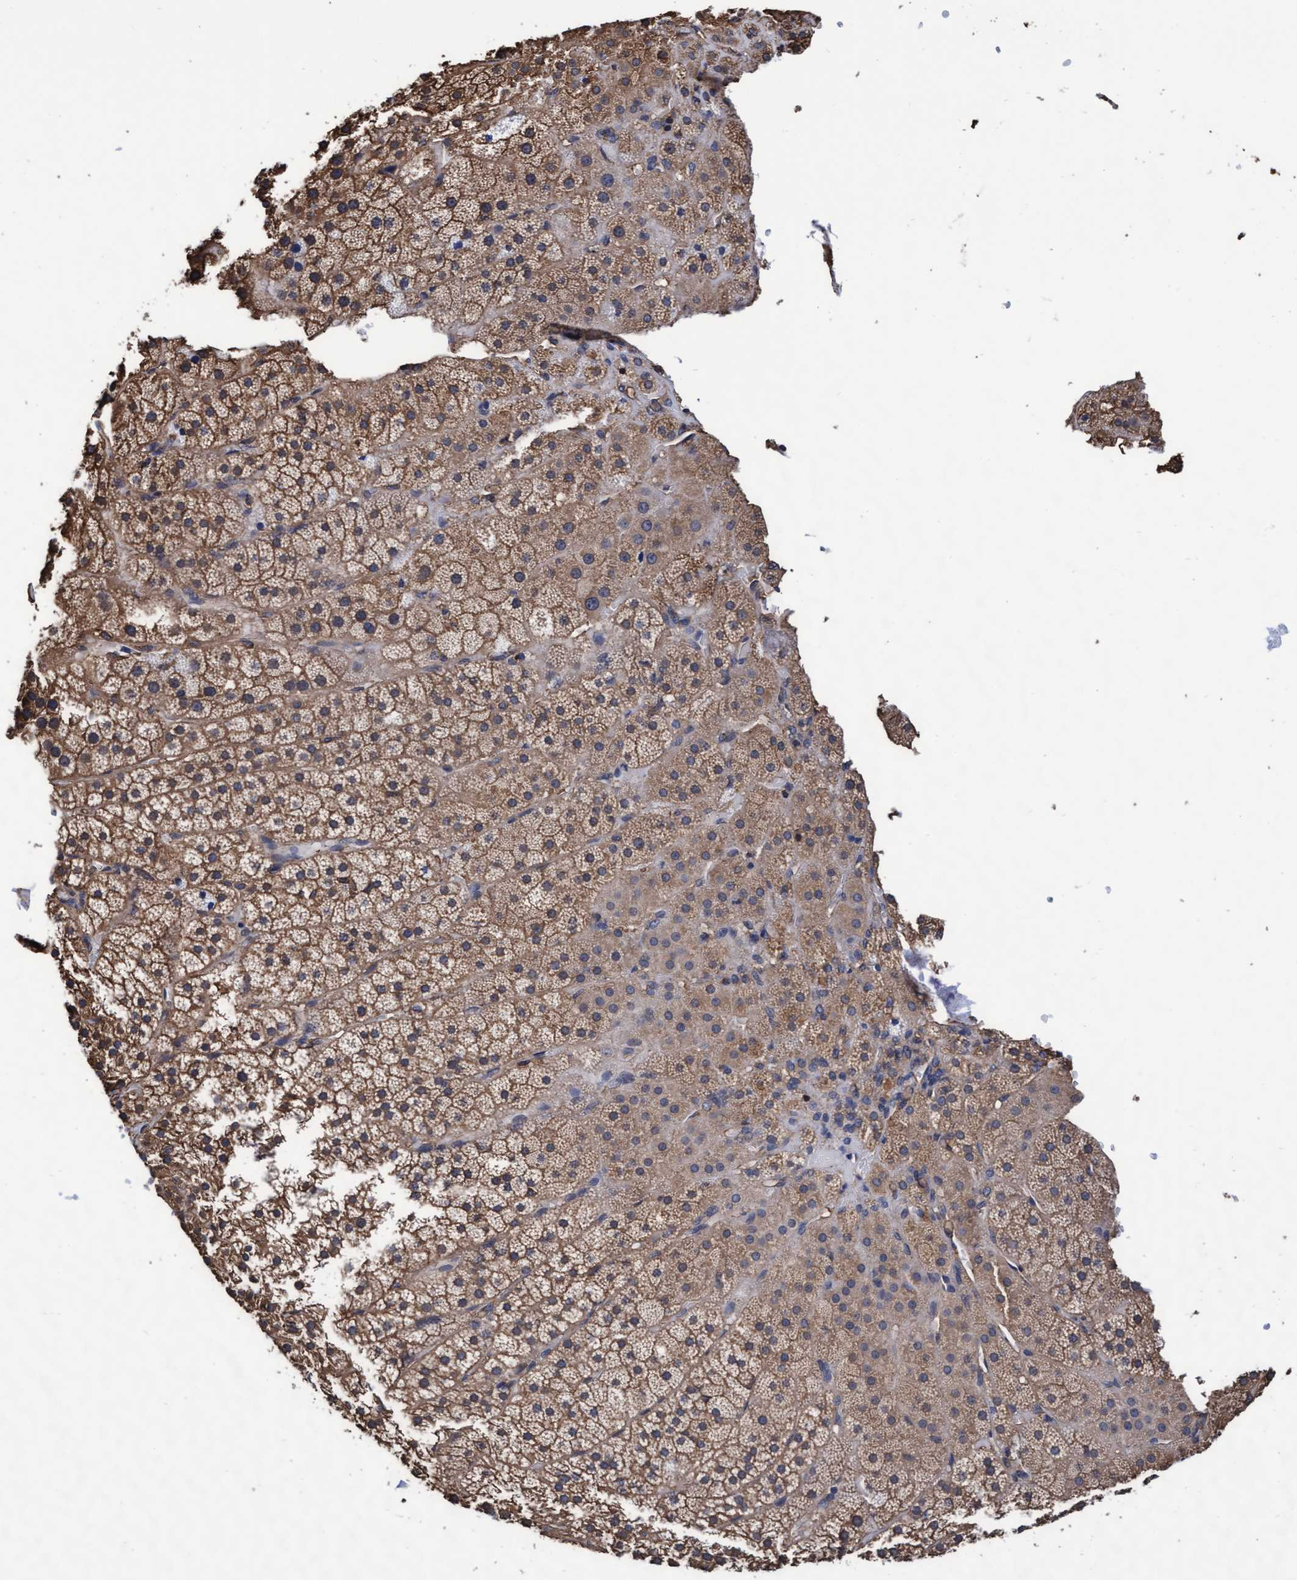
{"staining": {"intensity": "weak", "quantity": ">75%", "location": "cytoplasmic/membranous"}, "tissue": "adrenal gland", "cell_type": "Glandular cells", "image_type": "normal", "snomed": [{"axis": "morphology", "description": "Normal tissue, NOS"}, {"axis": "topography", "description": "Adrenal gland"}], "caption": "High-power microscopy captured an immunohistochemistry image of benign adrenal gland, revealing weak cytoplasmic/membranous positivity in approximately >75% of glandular cells.", "gene": "GRHPR", "patient": {"sex": "female", "age": 44}}